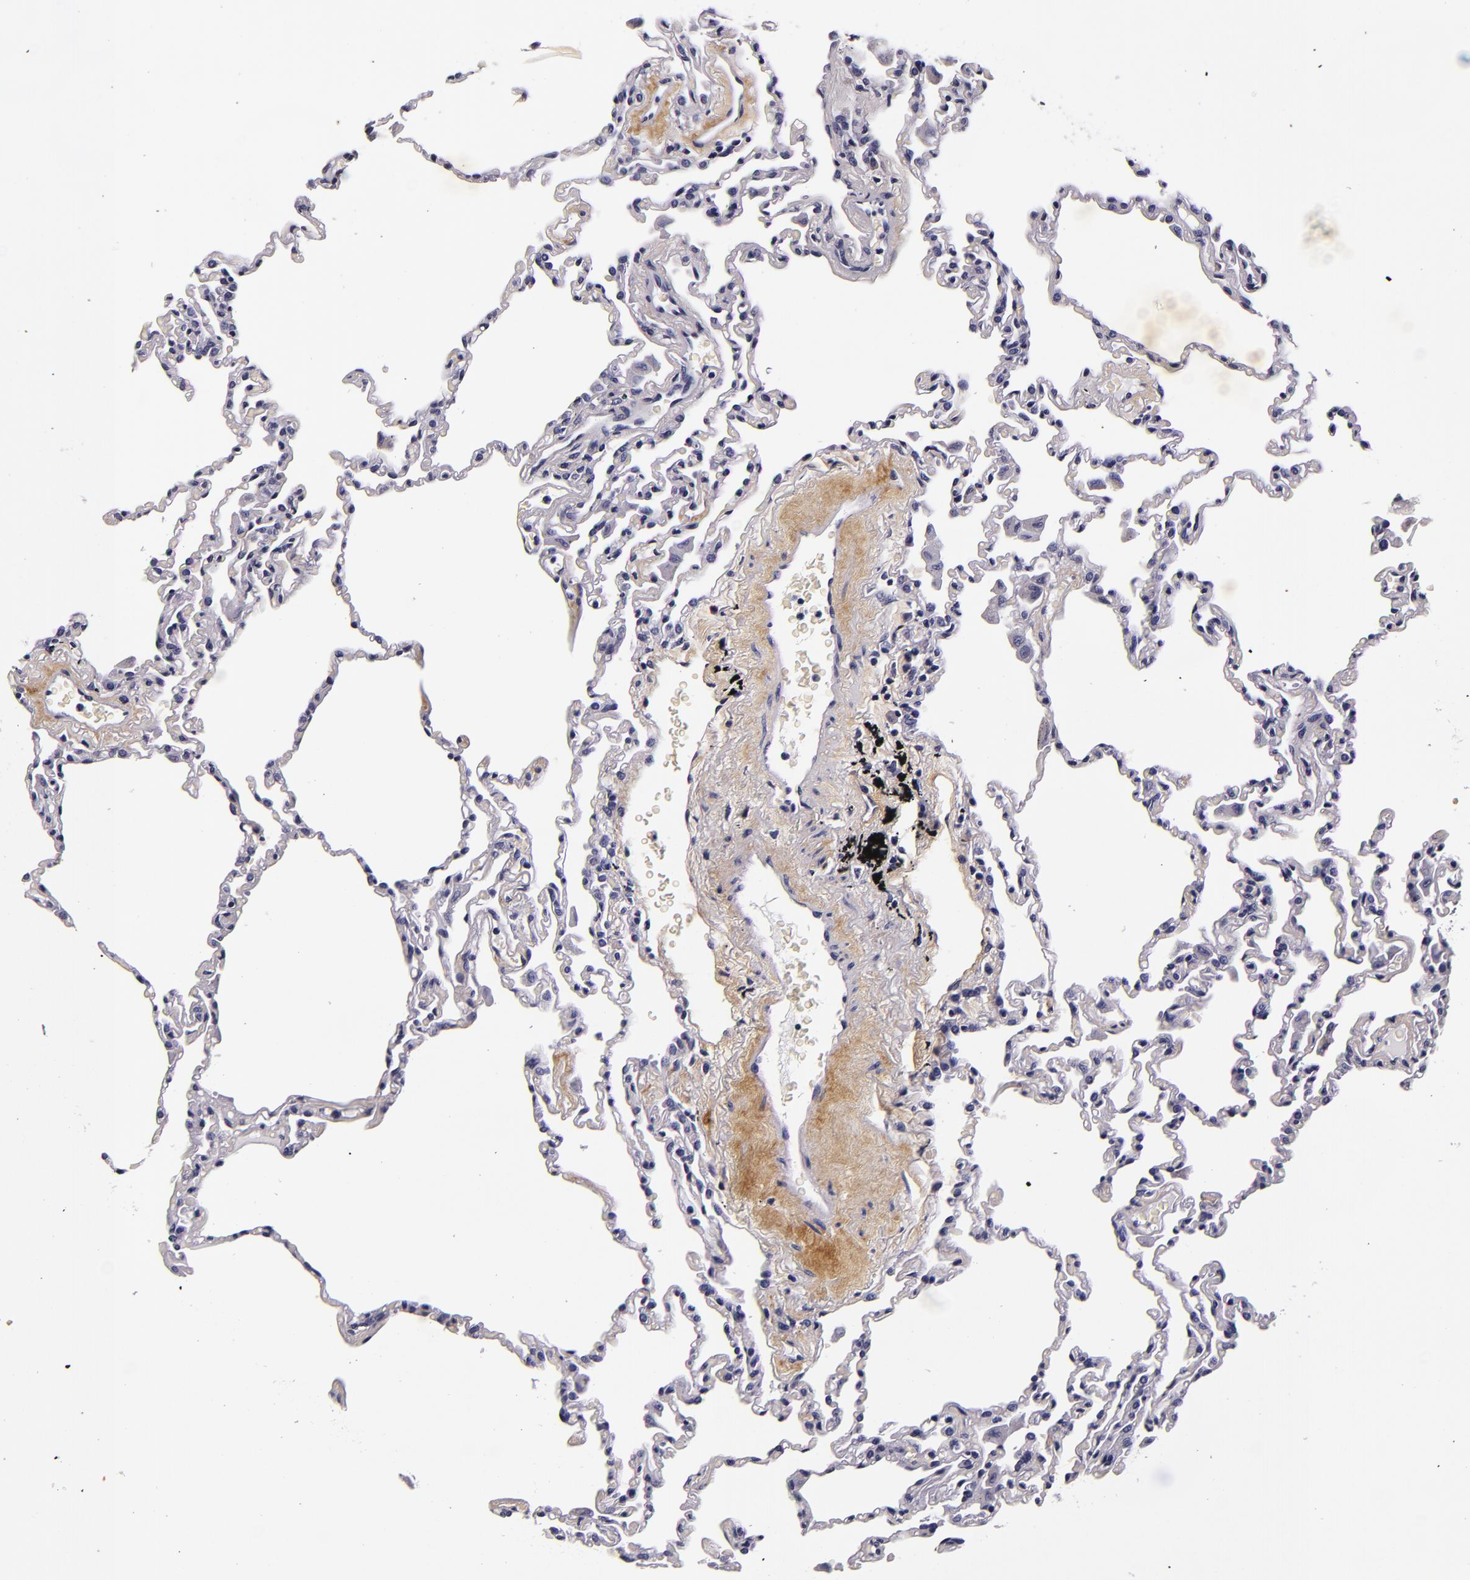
{"staining": {"intensity": "negative", "quantity": "none", "location": "none"}, "tissue": "lung", "cell_type": "Alveolar cells", "image_type": "normal", "snomed": [{"axis": "morphology", "description": "Normal tissue, NOS"}, {"axis": "topography", "description": "Lung"}], "caption": "A high-resolution micrograph shows IHC staining of benign lung, which demonstrates no significant expression in alveolar cells. The staining was performed using DAB (3,3'-diaminobenzidine) to visualize the protein expression in brown, while the nuclei were stained in blue with hematoxylin (Magnification: 20x).", "gene": "FBN1", "patient": {"sex": "male", "age": 59}}